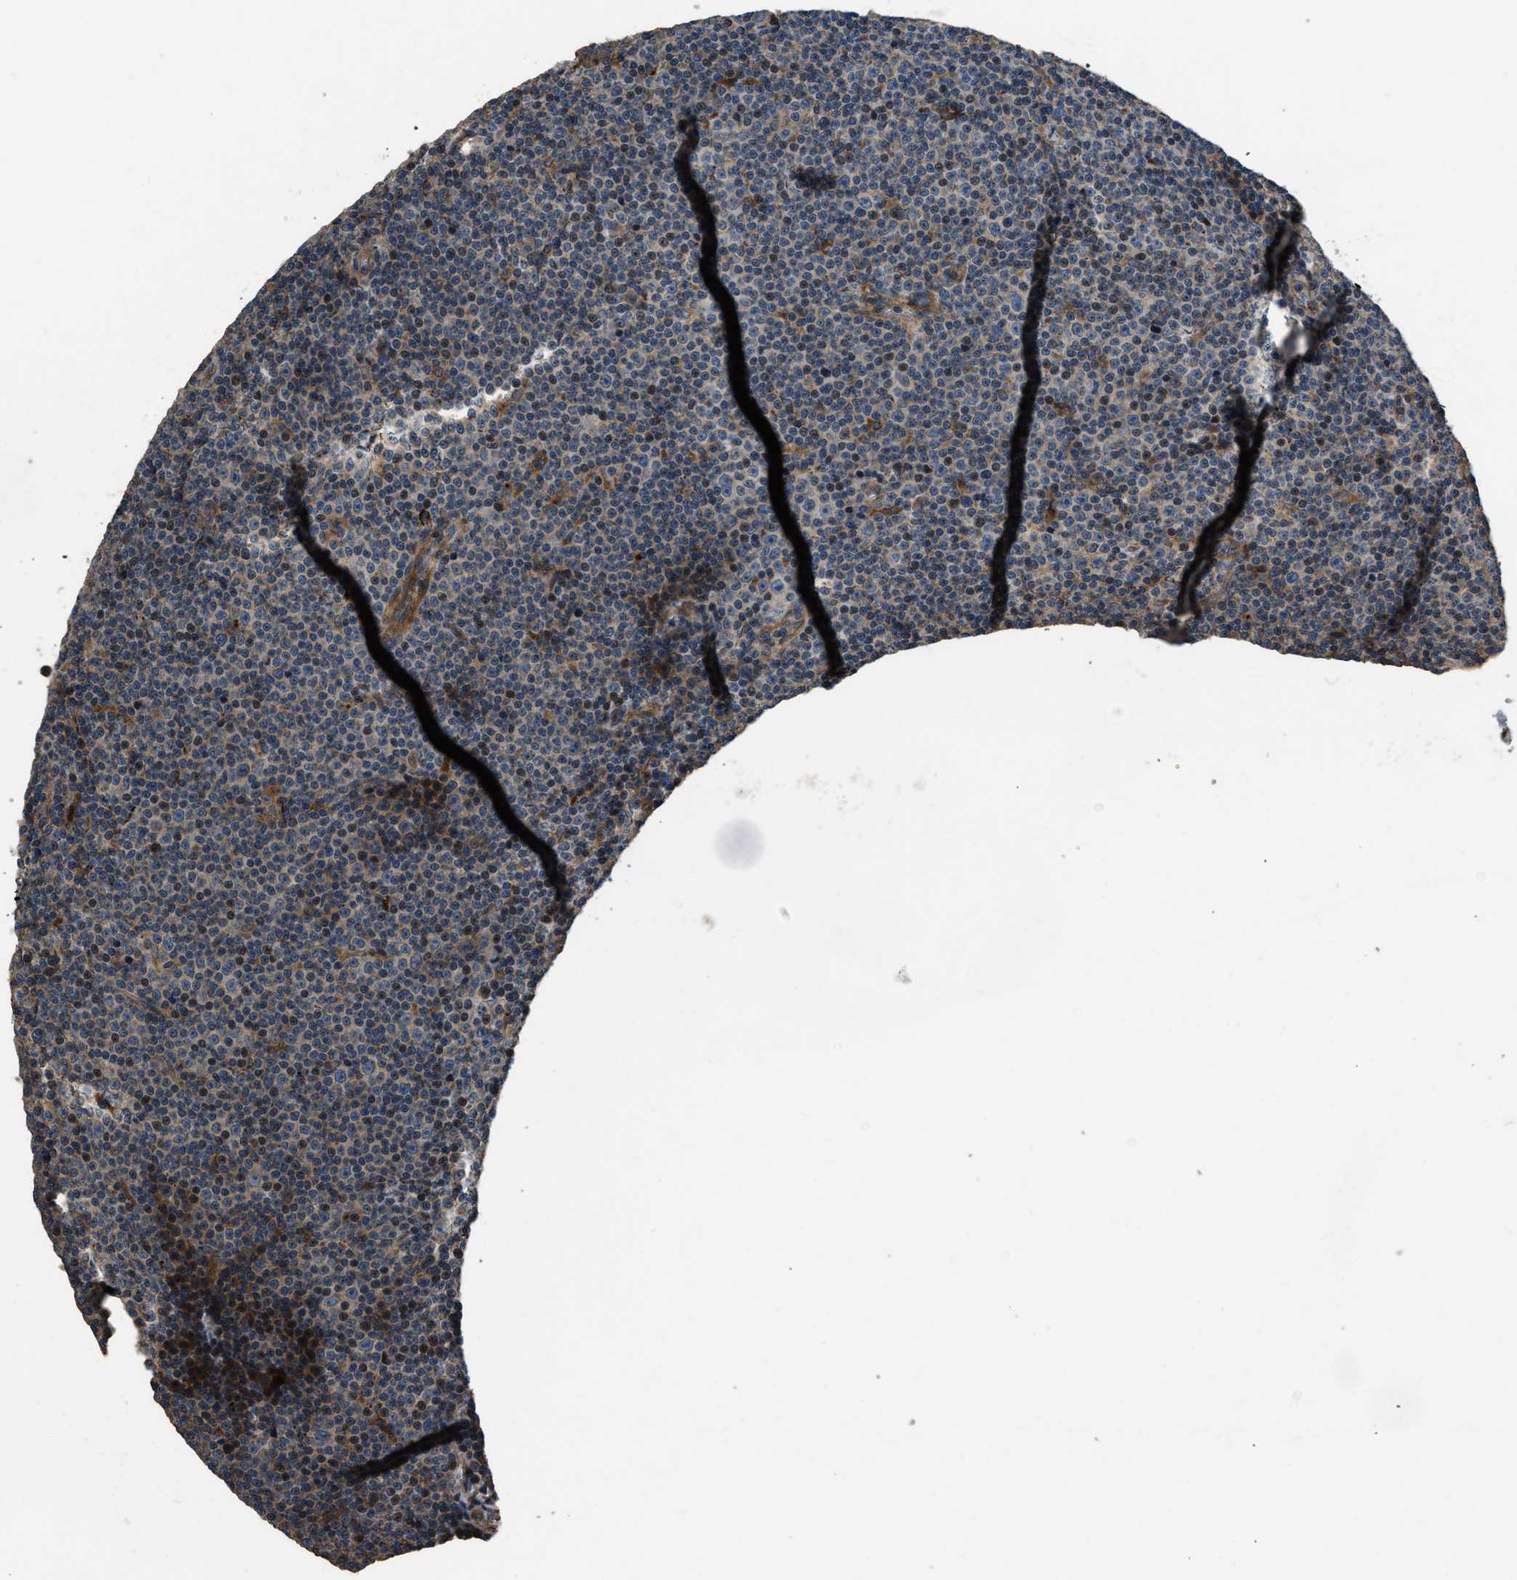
{"staining": {"intensity": "moderate", "quantity": "<25%", "location": "cytoplasmic/membranous"}, "tissue": "lymphoma", "cell_type": "Tumor cells", "image_type": "cancer", "snomed": [{"axis": "morphology", "description": "Malignant lymphoma, non-Hodgkin's type, Low grade"}, {"axis": "topography", "description": "Lymph node"}], "caption": "Malignant lymphoma, non-Hodgkin's type (low-grade) stained with IHC displays moderate cytoplasmic/membranous positivity in approximately <25% of tumor cells. (DAB IHC, brown staining for protein, blue staining for nuclei).", "gene": "GGH", "patient": {"sex": "female", "age": 67}}